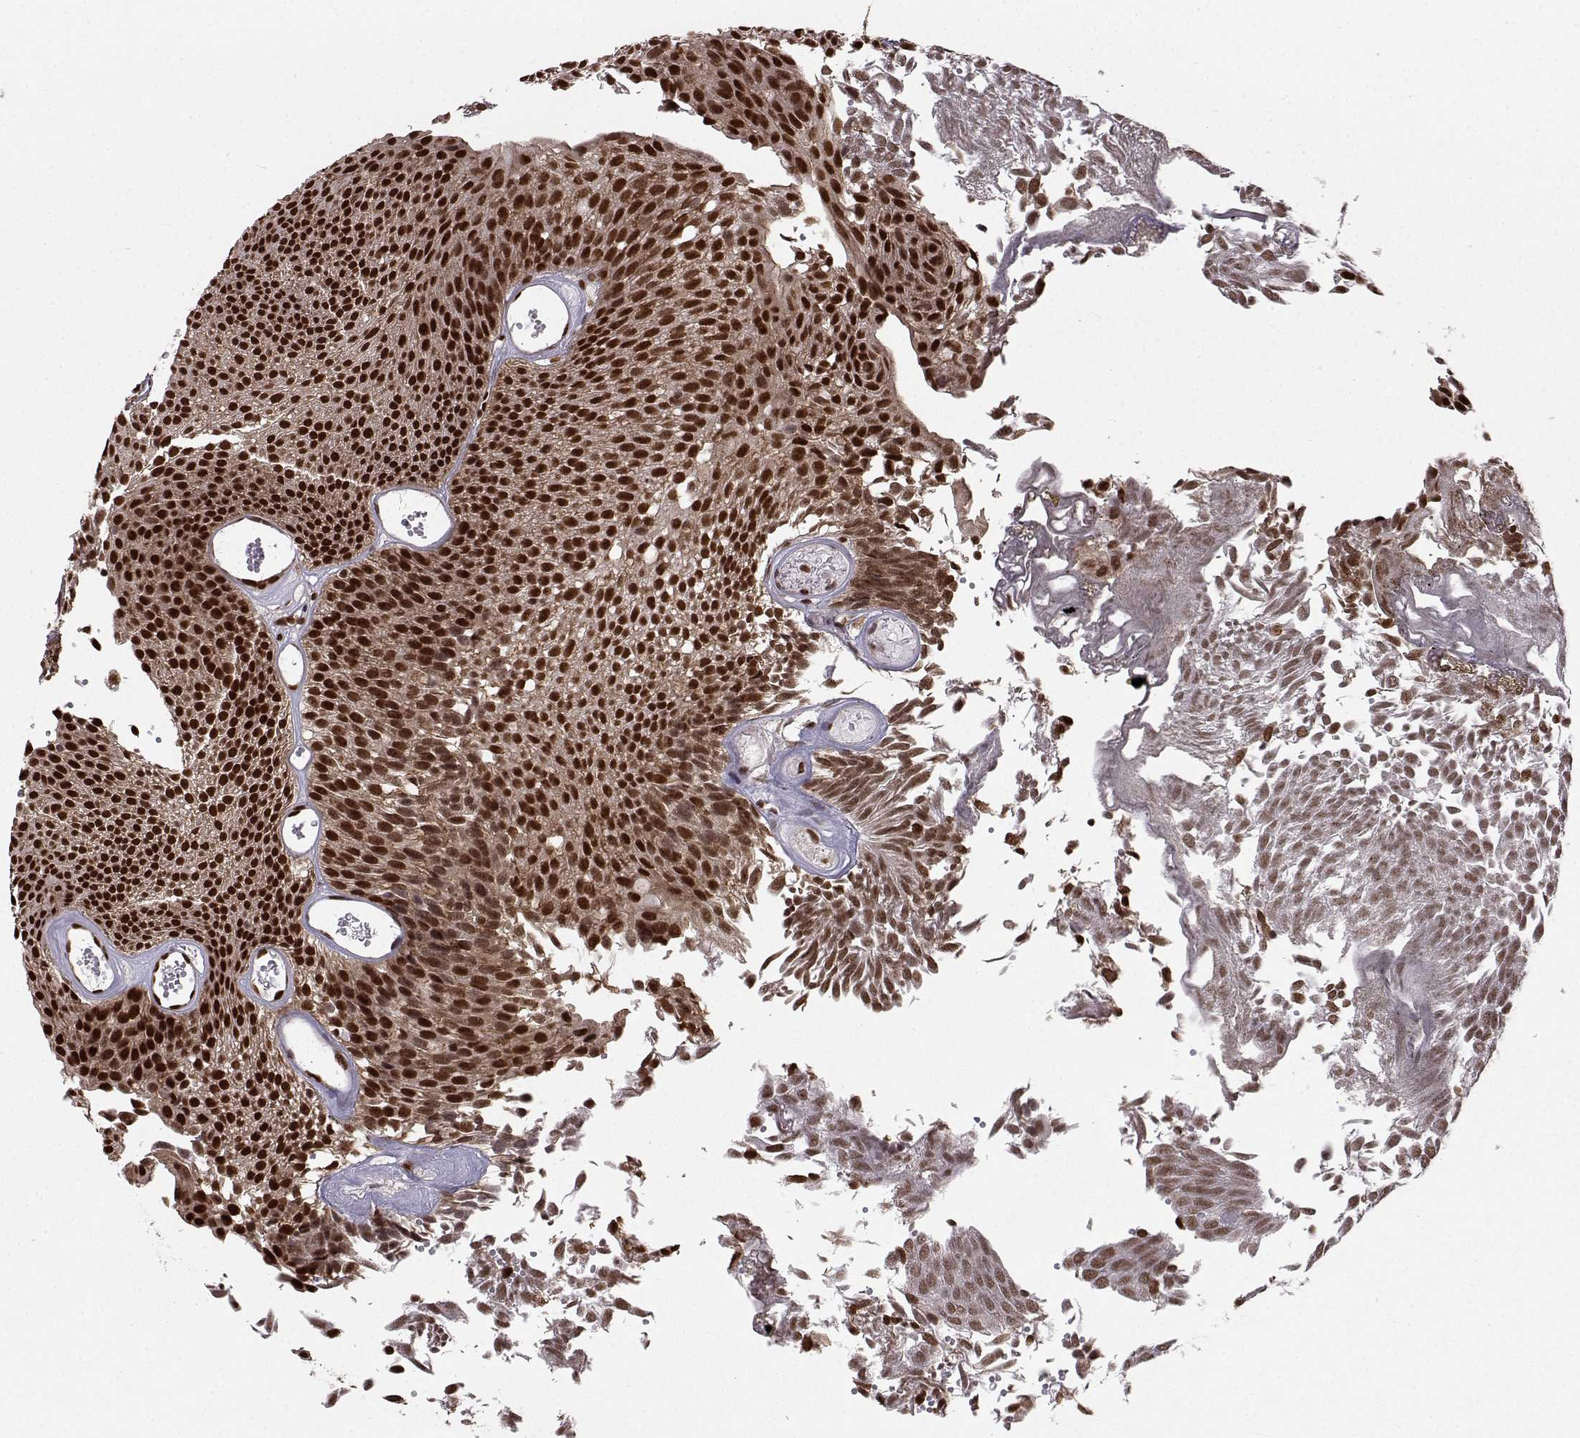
{"staining": {"intensity": "strong", "quantity": ">75%", "location": "nuclear"}, "tissue": "urothelial cancer", "cell_type": "Tumor cells", "image_type": "cancer", "snomed": [{"axis": "morphology", "description": "Urothelial carcinoma, Low grade"}, {"axis": "topography", "description": "Urinary bladder"}], "caption": "Protein expression analysis of human urothelial cancer reveals strong nuclear expression in about >75% of tumor cells.", "gene": "PKN2", "patient": {"sex": "male", "age": 52}}